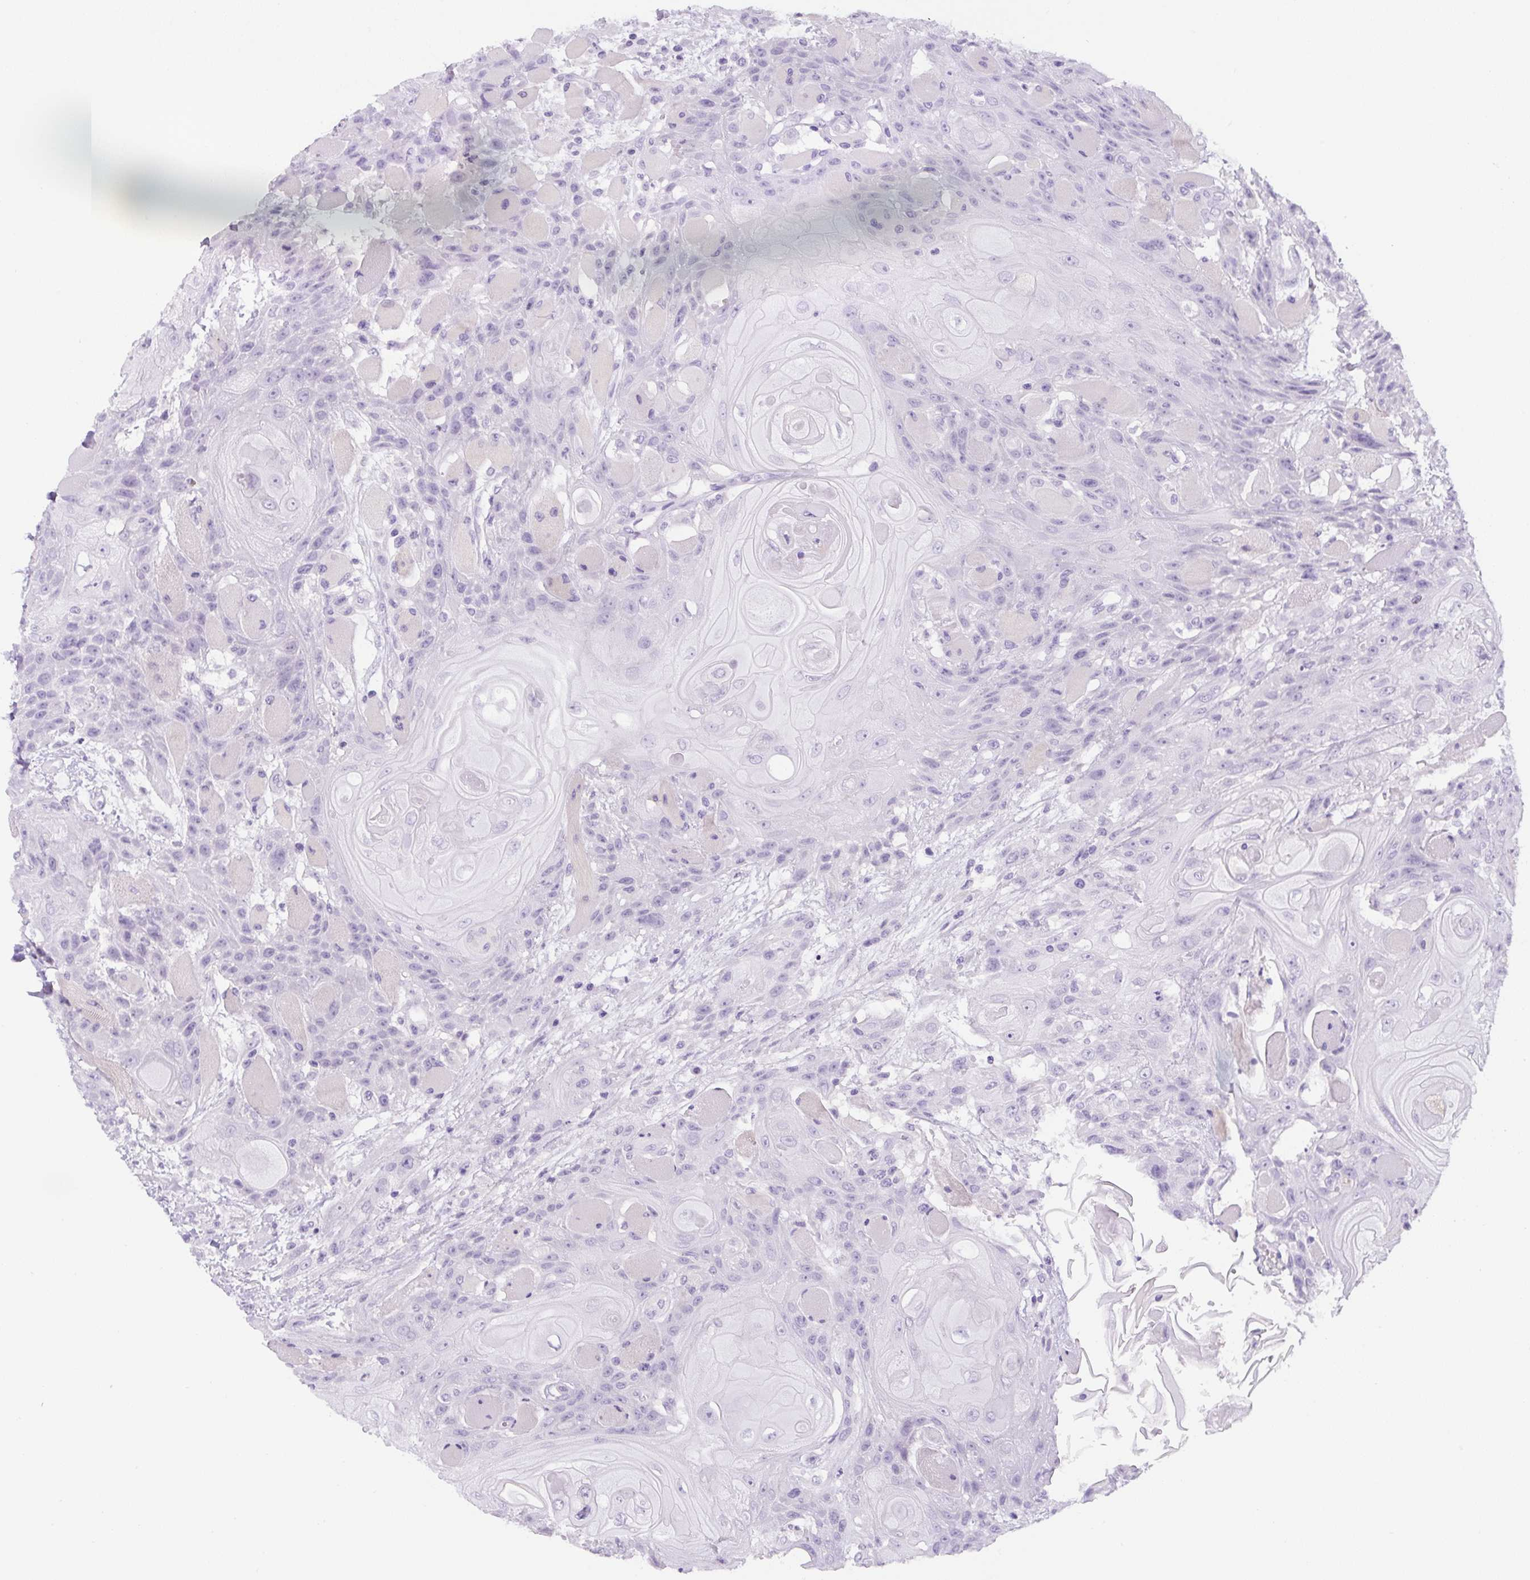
{"staining": {"intensity": "negative", "quantity": "none", "location": "none"}, "tissue": "head and neck cancer", "cell_type": "Tumor cells", "image_type": "cancer", "snomed": [{"axis": "morphology", "description": "Squamous cell carcinoma, NOS"}, {"axis": "topography", "description": "Head-Neck"}], "caption": "This image is of head and neck squamous cell carcinoma stained with immunohistochemistry (IHC) to label a protein in brown with the nuclei are counter-stained blue. There is no staining in tumor cells. The staining is performed using DAB brown chromogen with nuclei counter-stained in using hematoxylin.", "gene": "UBL3", "patient": {"sex": "female", "age": 43}}